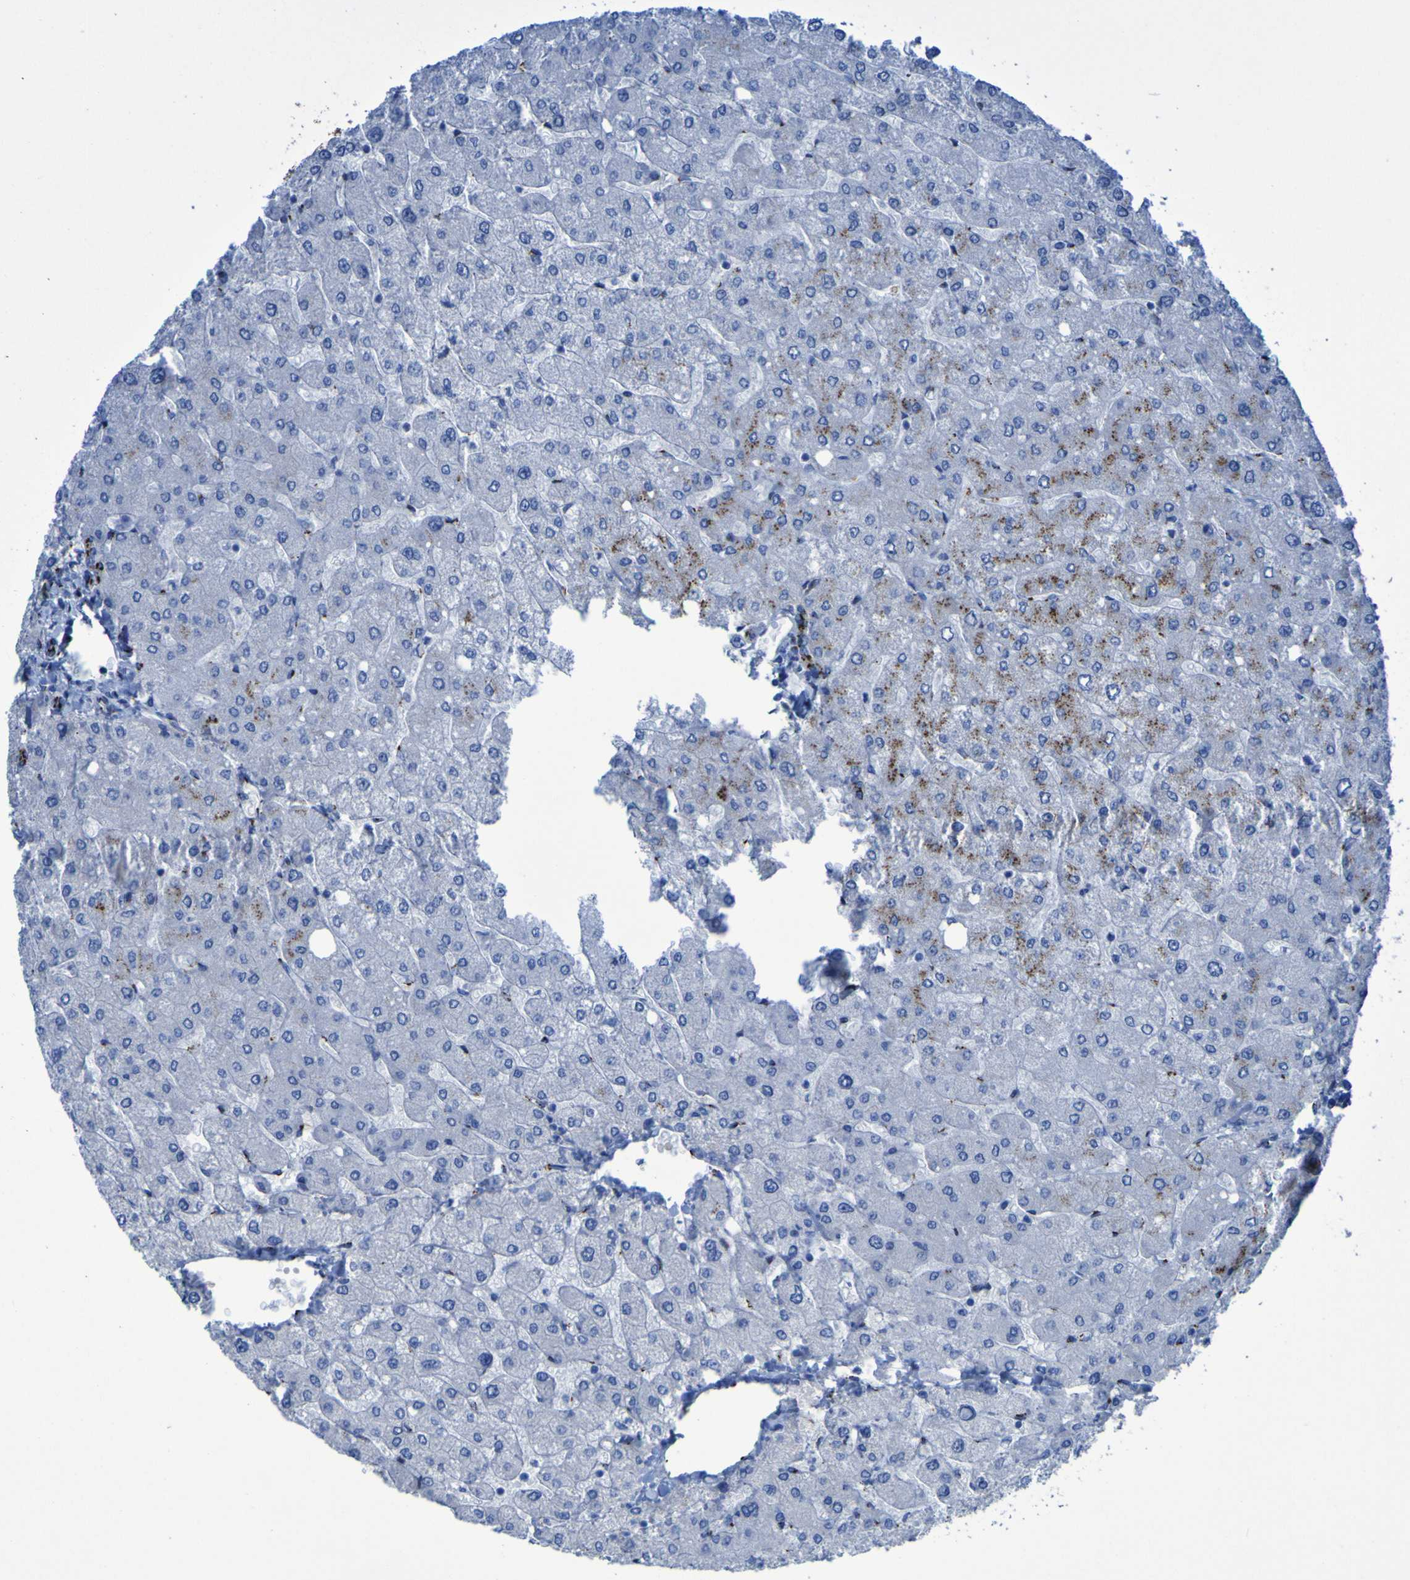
{"staining": {"intensity": "strong", "quantity": ">75%", "location": "cytoplasmic/membranous"}, "tissue": "liver", "cell_type": "Cholangiocytes", "image_type": "normal", "snomed": [{"axis": "morphology", "description": "Normal tissue, NOS"}, {"axis": "topography", "description": "Liver"}], "caption": "Protein staining by IHC exhibits strong cytoplasmic/membranous staining in about >75% of cholangiocytes in benign liver. The staining was performed using DAB (3,3'-diaminobenzidine), with brown indicating positive protein expression. Nuclei are stained blue with hematoxylin.", "gene": "GOLM1", "patient": {"sex": "male", "age": 55}}